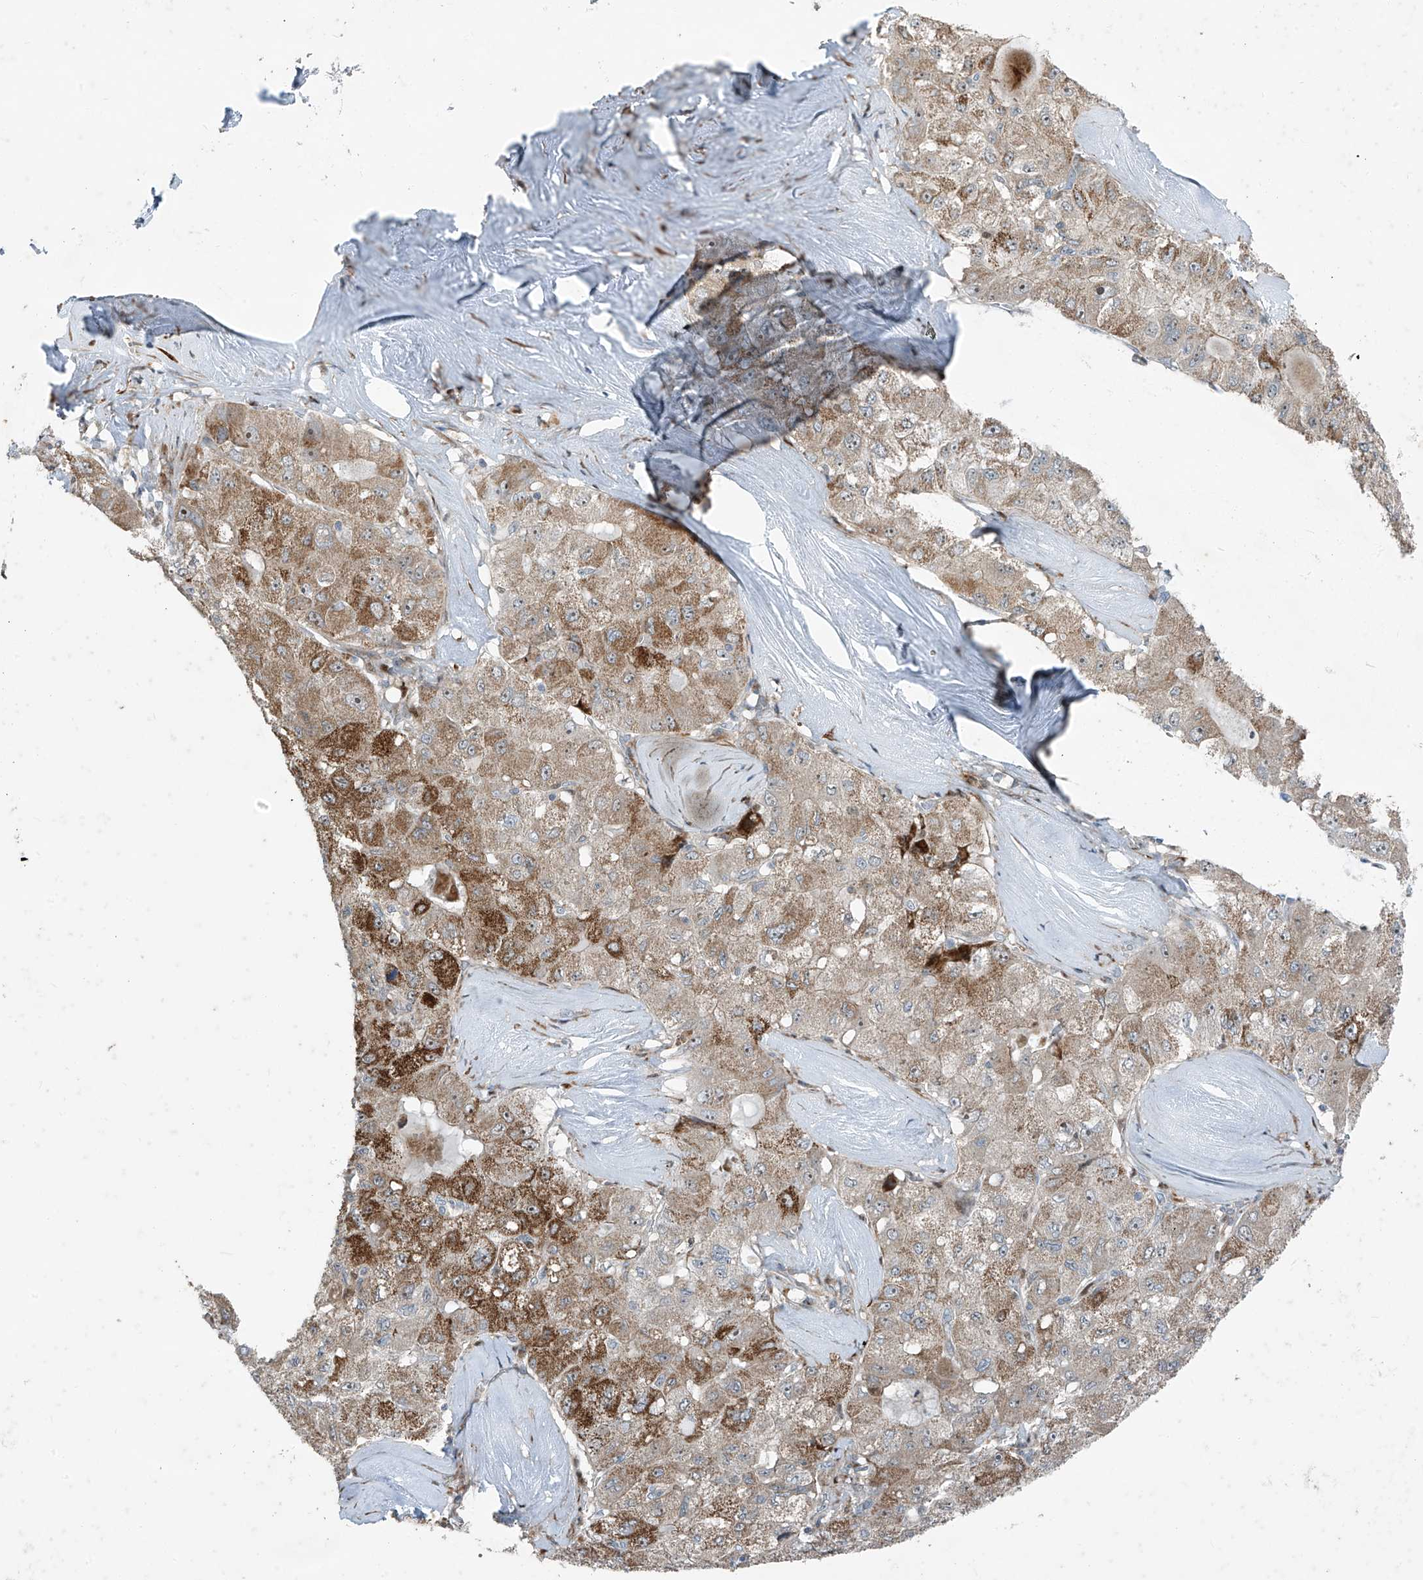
{"staining": {"intensity": "moderate", "quantity": "25%-75%", "location": "cytoplasmic/membranous"}, "tissue": "liver cancer", "cell_type": "Tumor cells", "image_type": "cancer", "snomed": [{"axis": "morphology", "description": "Carcinoma, Hepatocellular, NOS"}, {"axis": "topography", "description": "Liver"}], "caption": "This photomicrograph exhibits liver cancer (hepatocellular carcinoma) stained with immunohistochemistry to label a protein in brown. The cytoplasmic/membranous of tumor cells show moderate positivity for the protein. Nuclei are counter-stained blue.", "gene": "PPCS", "patient": {"sex": "male", "age": 80}}